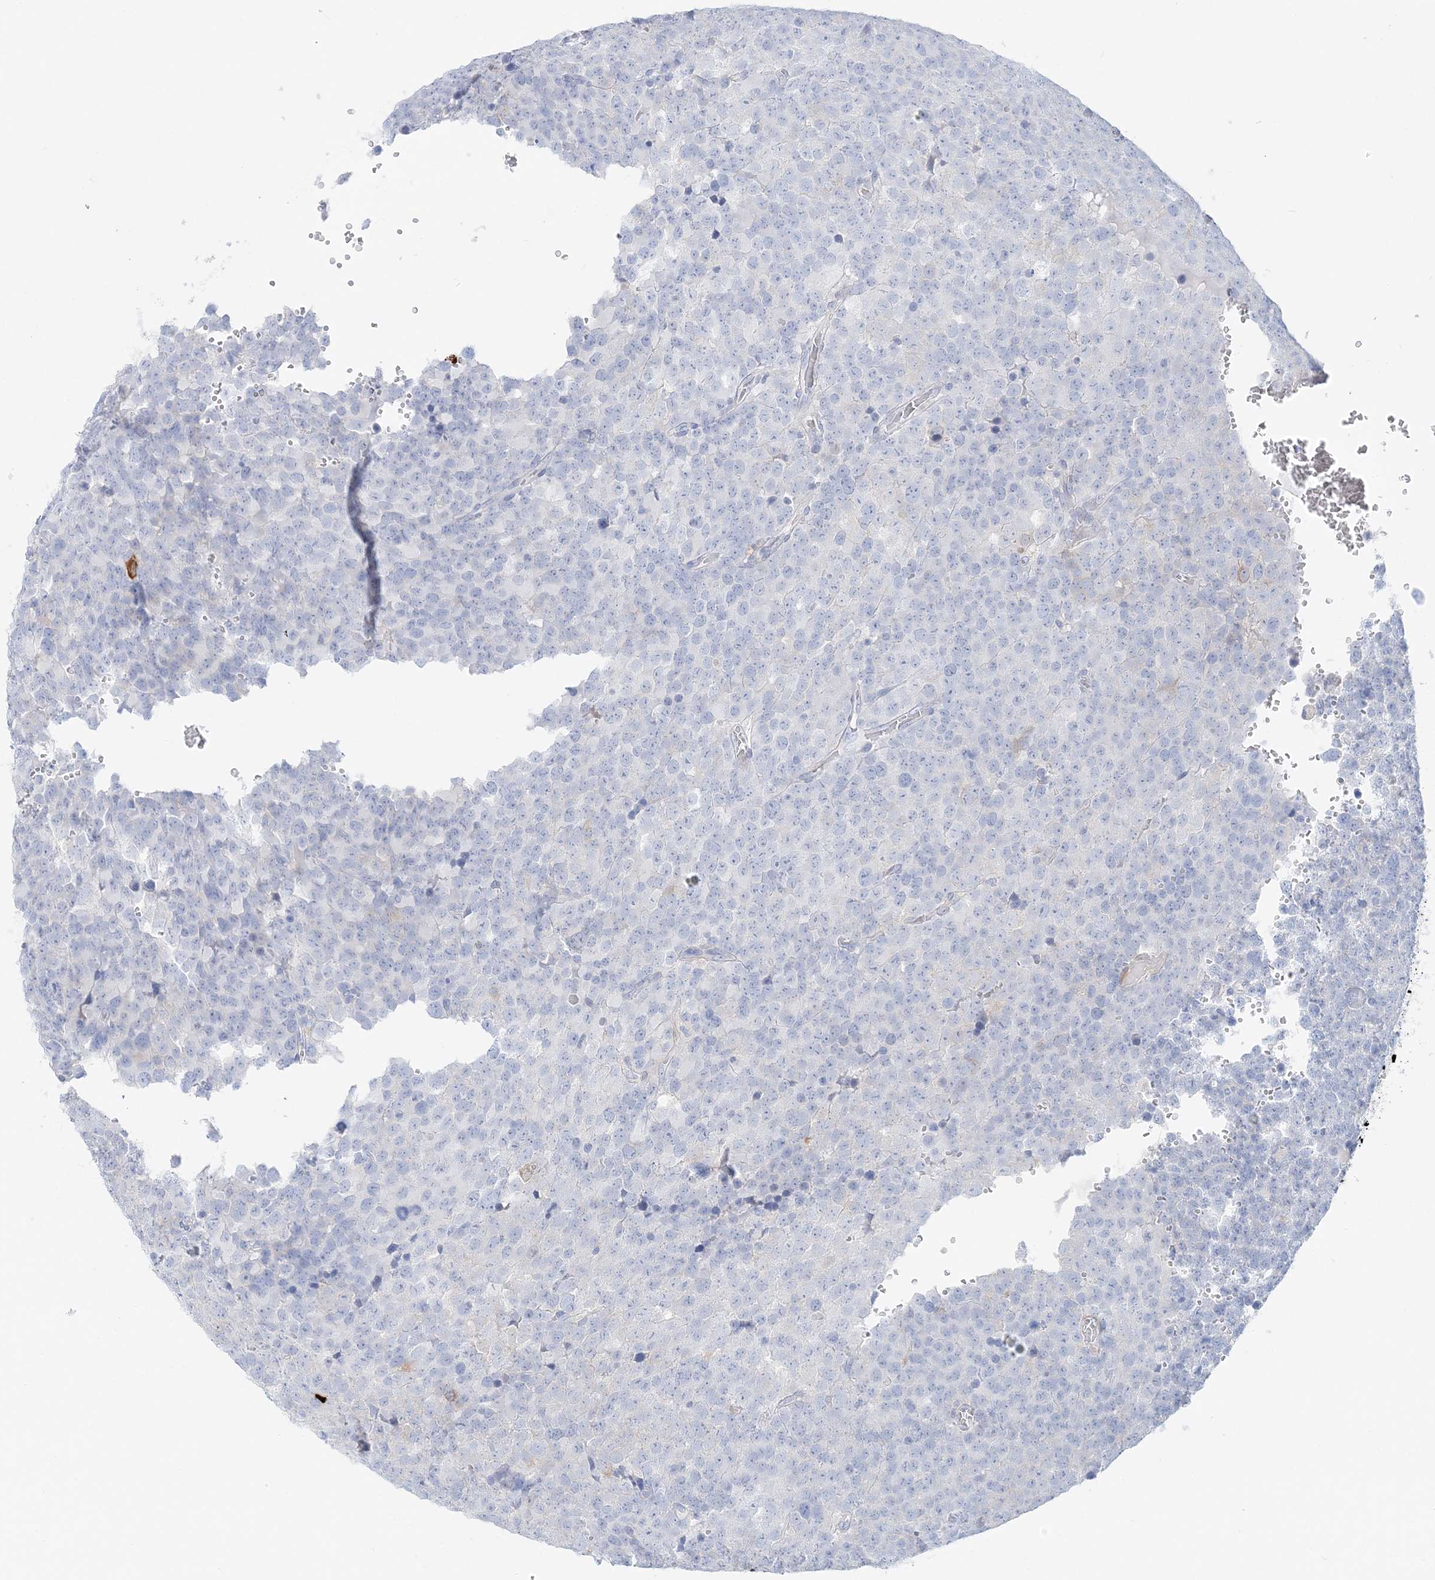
{"staining": {"intensity": "negative", "quantity": "none", "location": "none"}, "tissue": "testis cancer", "cell_type": "Tumor cells", "image_type": "cancer", "snomed": [{"axis": "morphology", "description": "Seminoma, NOS"}, {"axis": "topography", "description": "Testis"}], "caption": "Tumor cells are negative for protein expression in human testis seminoma.", "gene": "HMGCS1", "patient": {"sex": "male", "age": 71}}